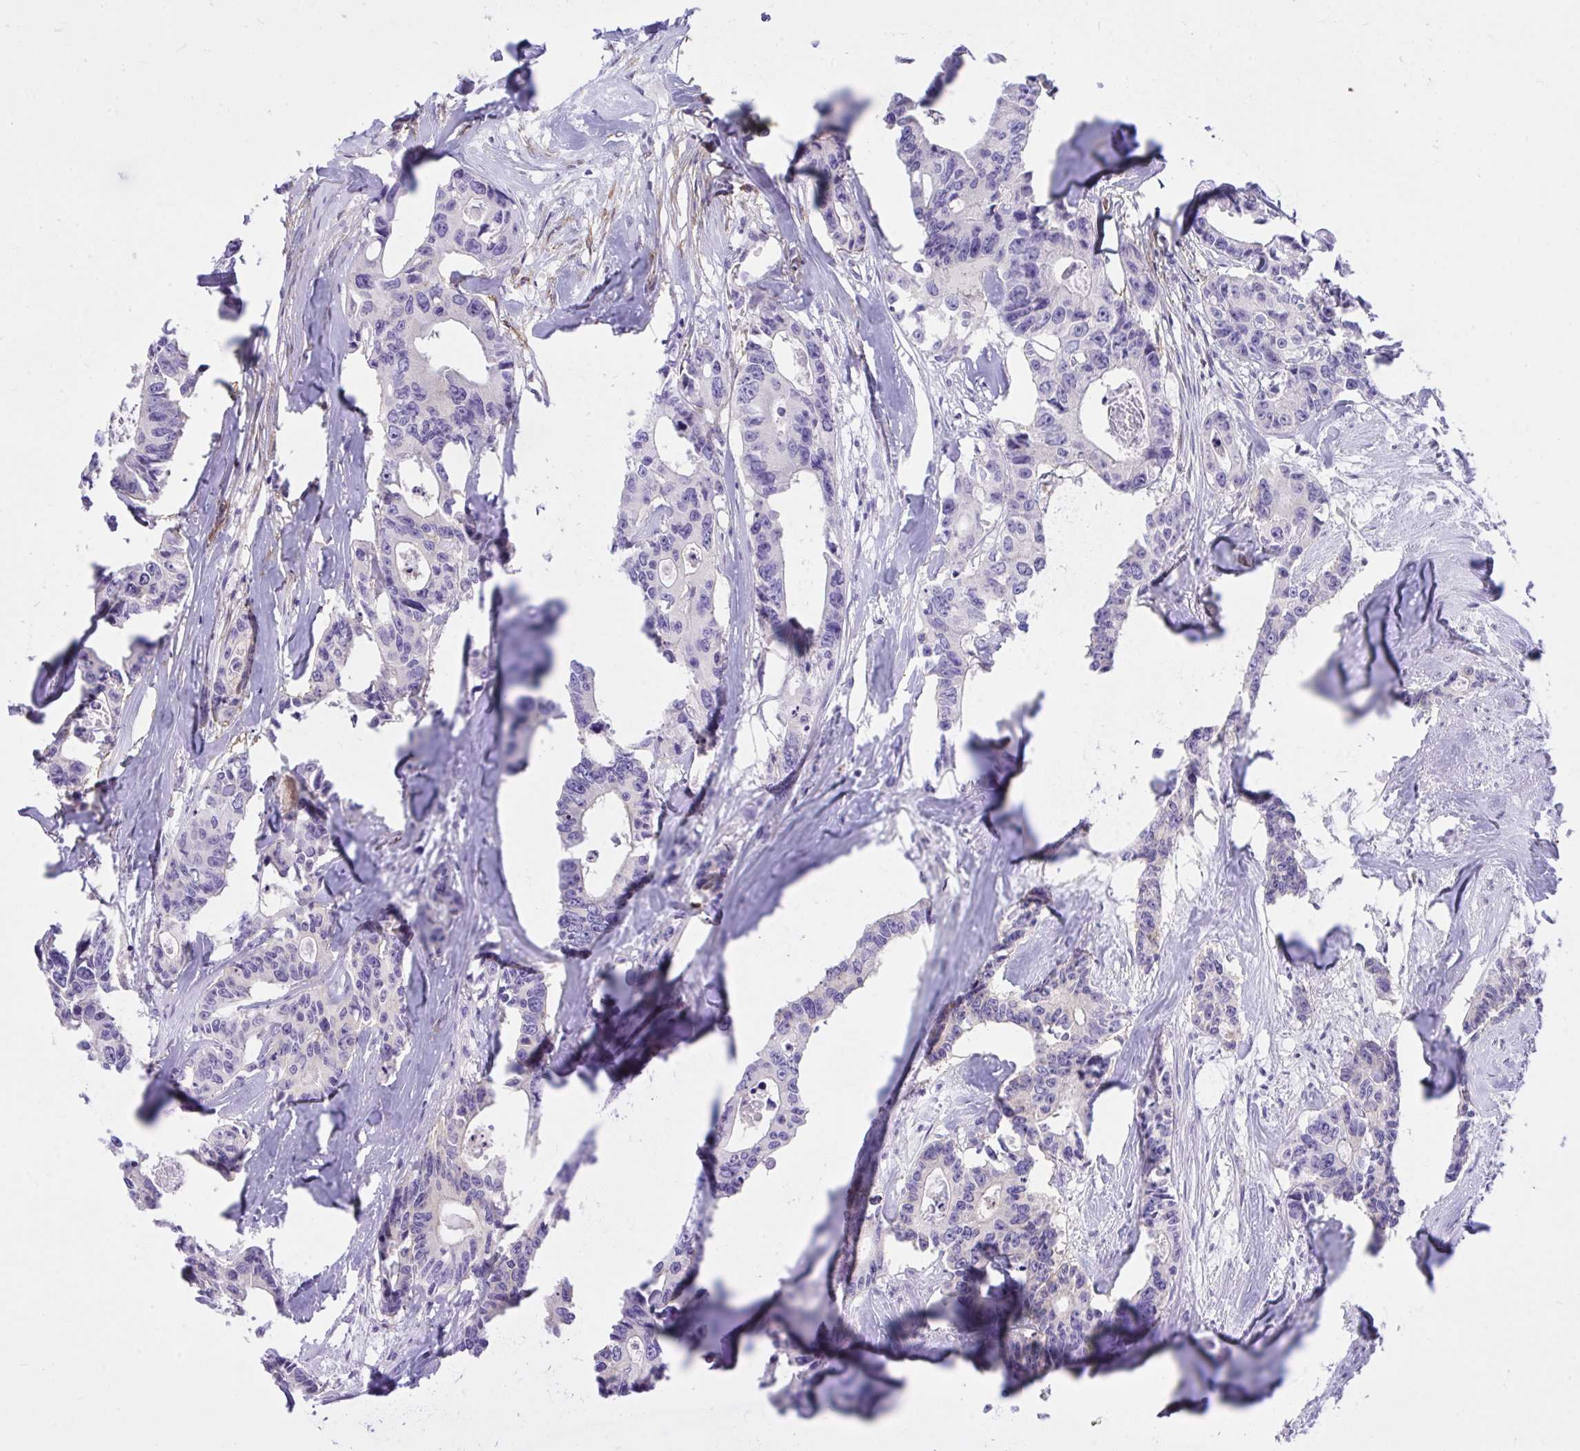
{"staining": {"intensity": "negative", "quantity": "none", "location": "none"}, "tissue": "colorectal cancer", "cell_type": "Tumor cells", "image_type": "cancer", "snomed": [{"axis": "morphology", "description": "Adenocarcinoma, NOS"}, {"axis": "topography", "description": "Rectum"}], "caption": "This is a micrograph of immunohistochemistry (IHC) staining of colorectal cancer (adenocarcinoma), which shows no positivity in tumor cells.", "gene": "TLN2", "patient": {"sex": "male", "age": 57}}